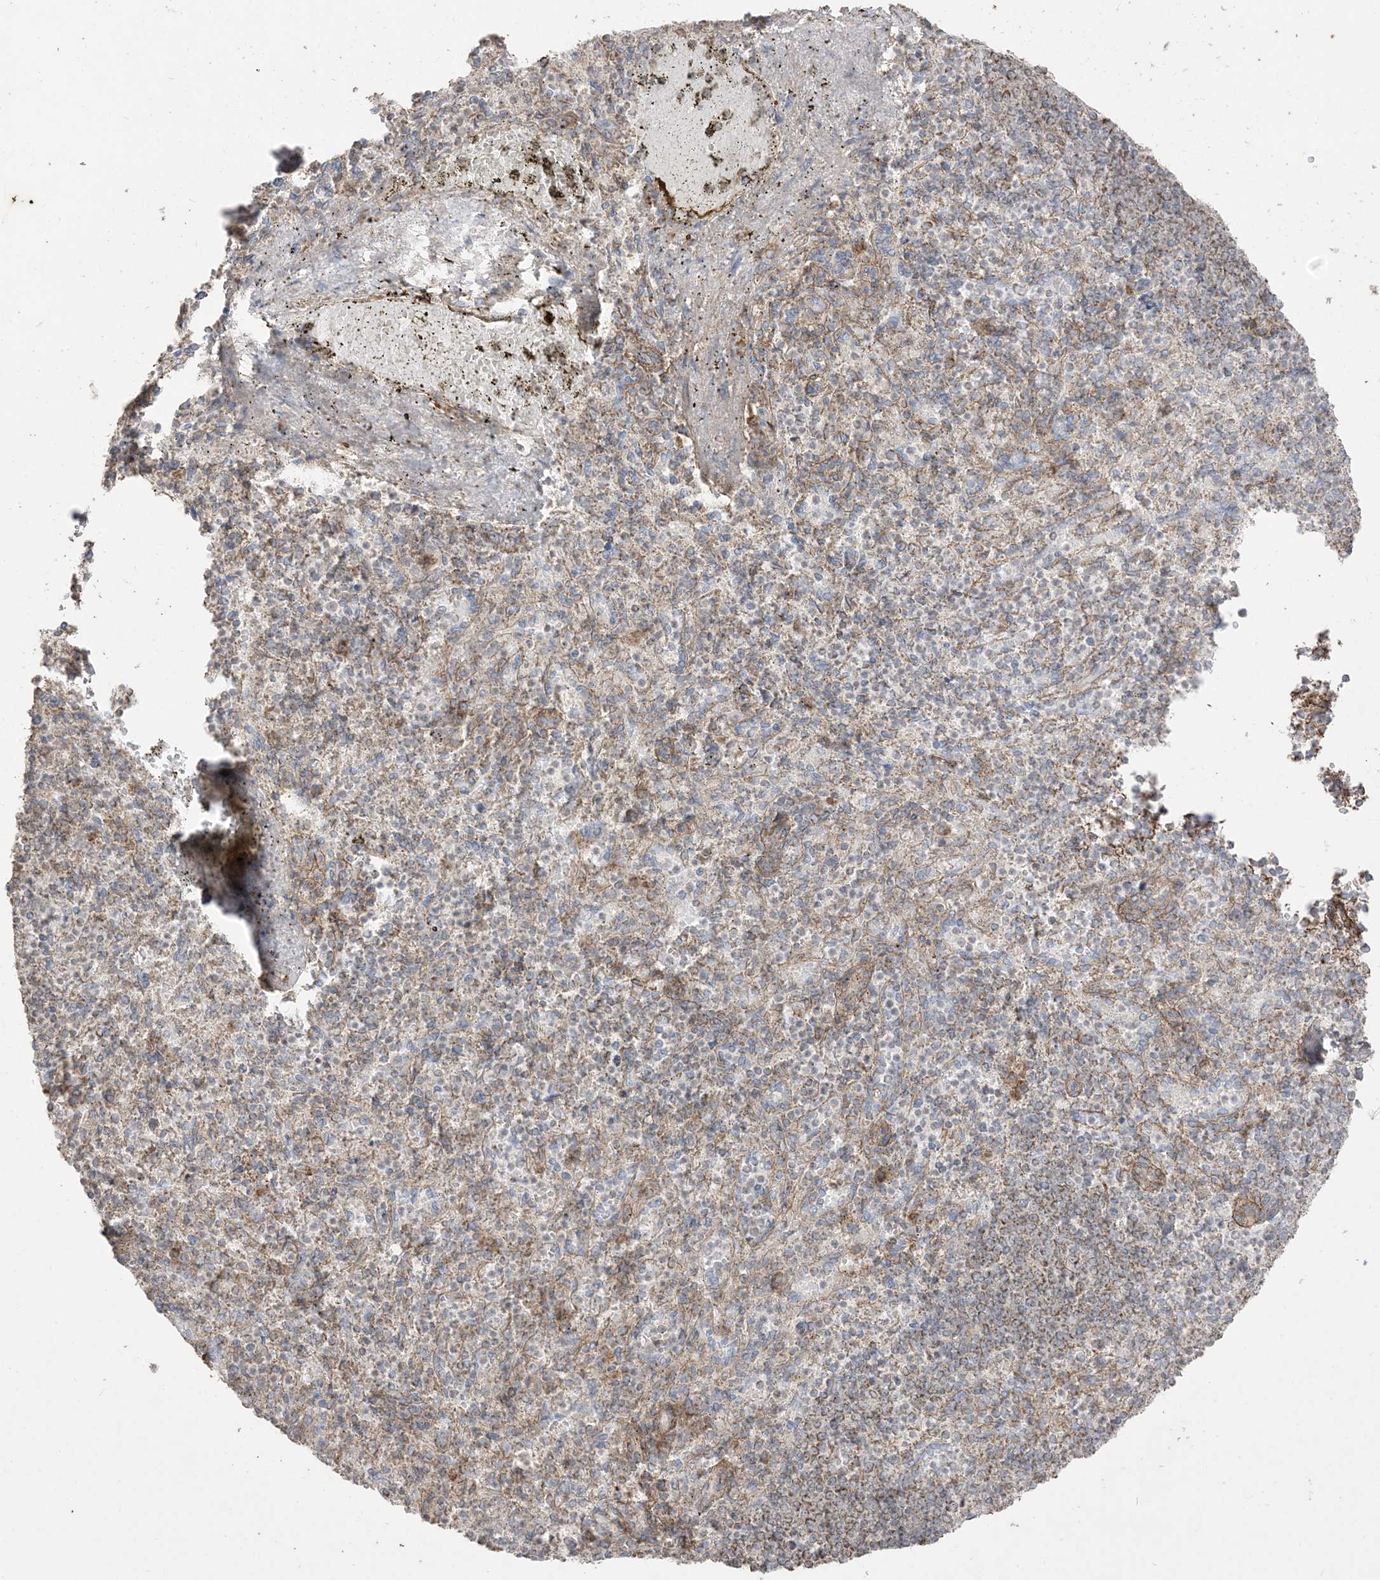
{"staining": {"intensity": "moderate", "quantity": "25%-75%", "location": "cytoplasmic/membranous"}, "tissue": "spleen", "cell_type": "Cells in red pulp", "image_type": "normal", "snomed": [{"axis": "morphology", "description": "Normal tissue, NOS"}, {"axis": "topography", "description": "Spleen"}], "caption": "Brown immunohistochemical staining in benign human spleen reveals moderate cytoplasmic/membranous expression in about 25%-75% of cells in red pulp. Ihc stains the protein of interest in brown and the nuclei are stained blue.", "gene": "SIRT3", "patient": {"sex": "female", "age": 74}}